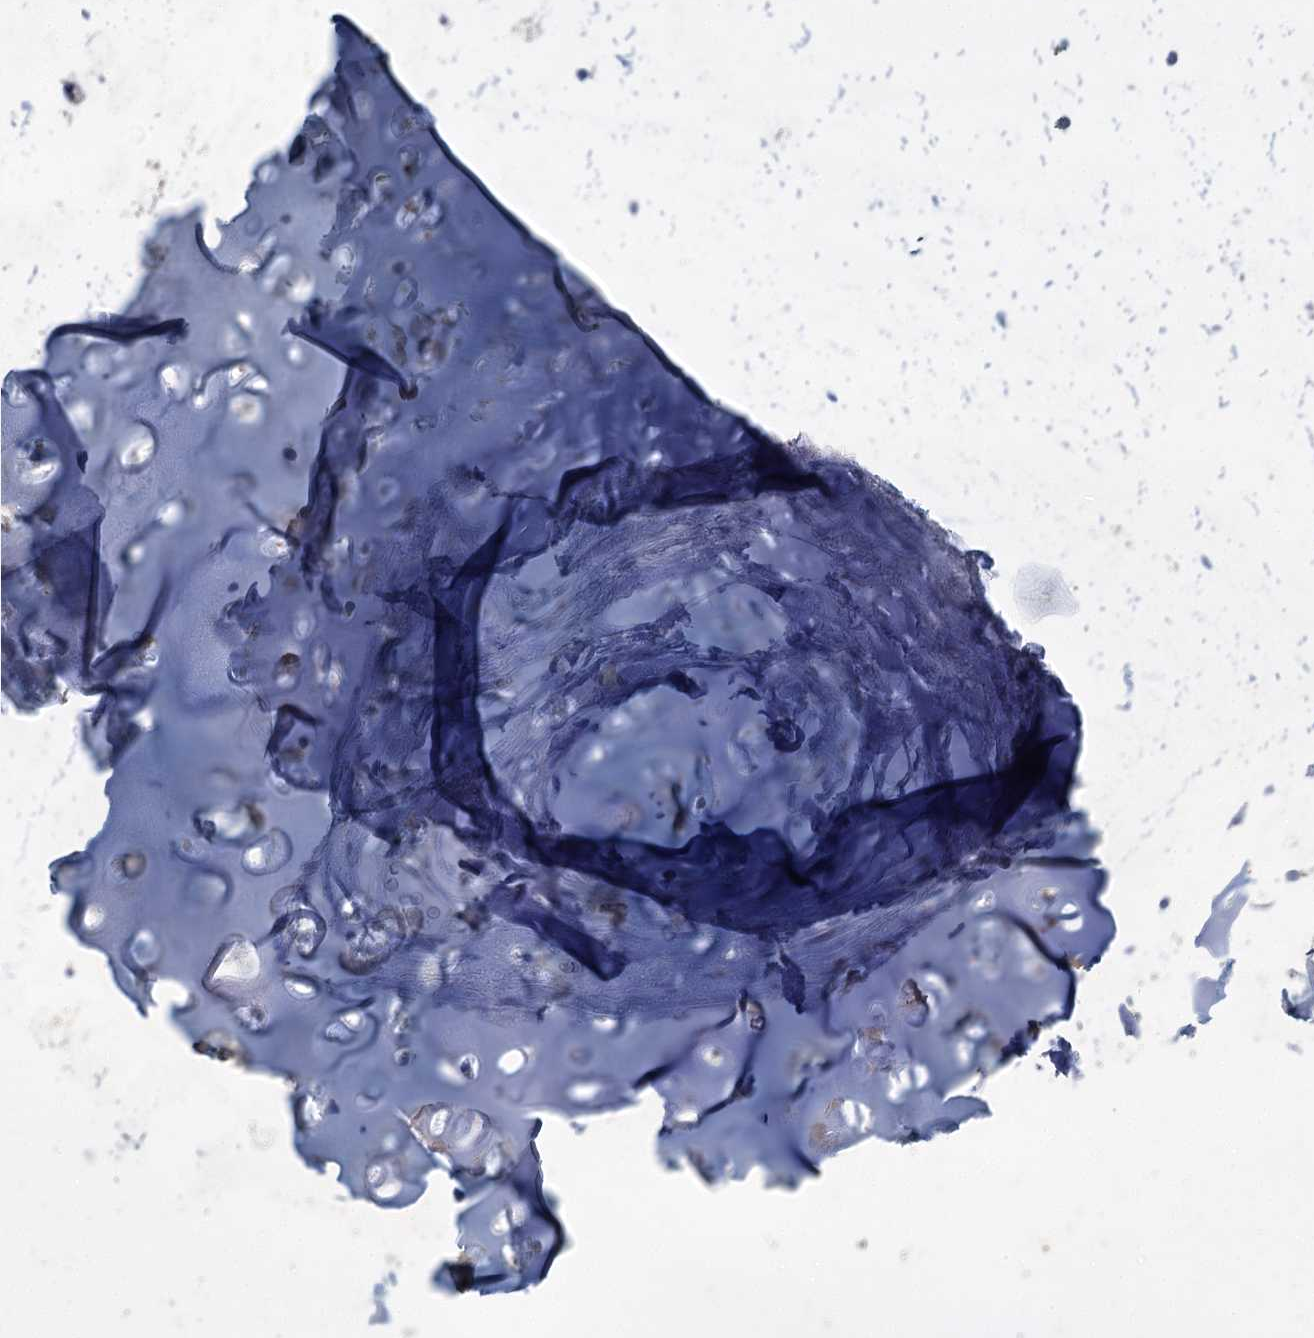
{"staining": {"intensity": "negative", "quantity": "none", "location": "none"}, "tissue": "adipose tissue", "cell_type": "Adipocytes", "image_type": "normal", "snomed": [{"axis": "morphology", "description": "Normal tissue, NOS"}, {"axis": "topography", "description": "Cartilage tissue"}, {"axis": "topography", "description": "Bronchus"}], "caption": "This is an immunohistochemistry micrograph of normal human adipose tissue. There is no staining in adipocytes.", "gene": "ABITRAM", "patient": {"sex": "female", "age": 73}}